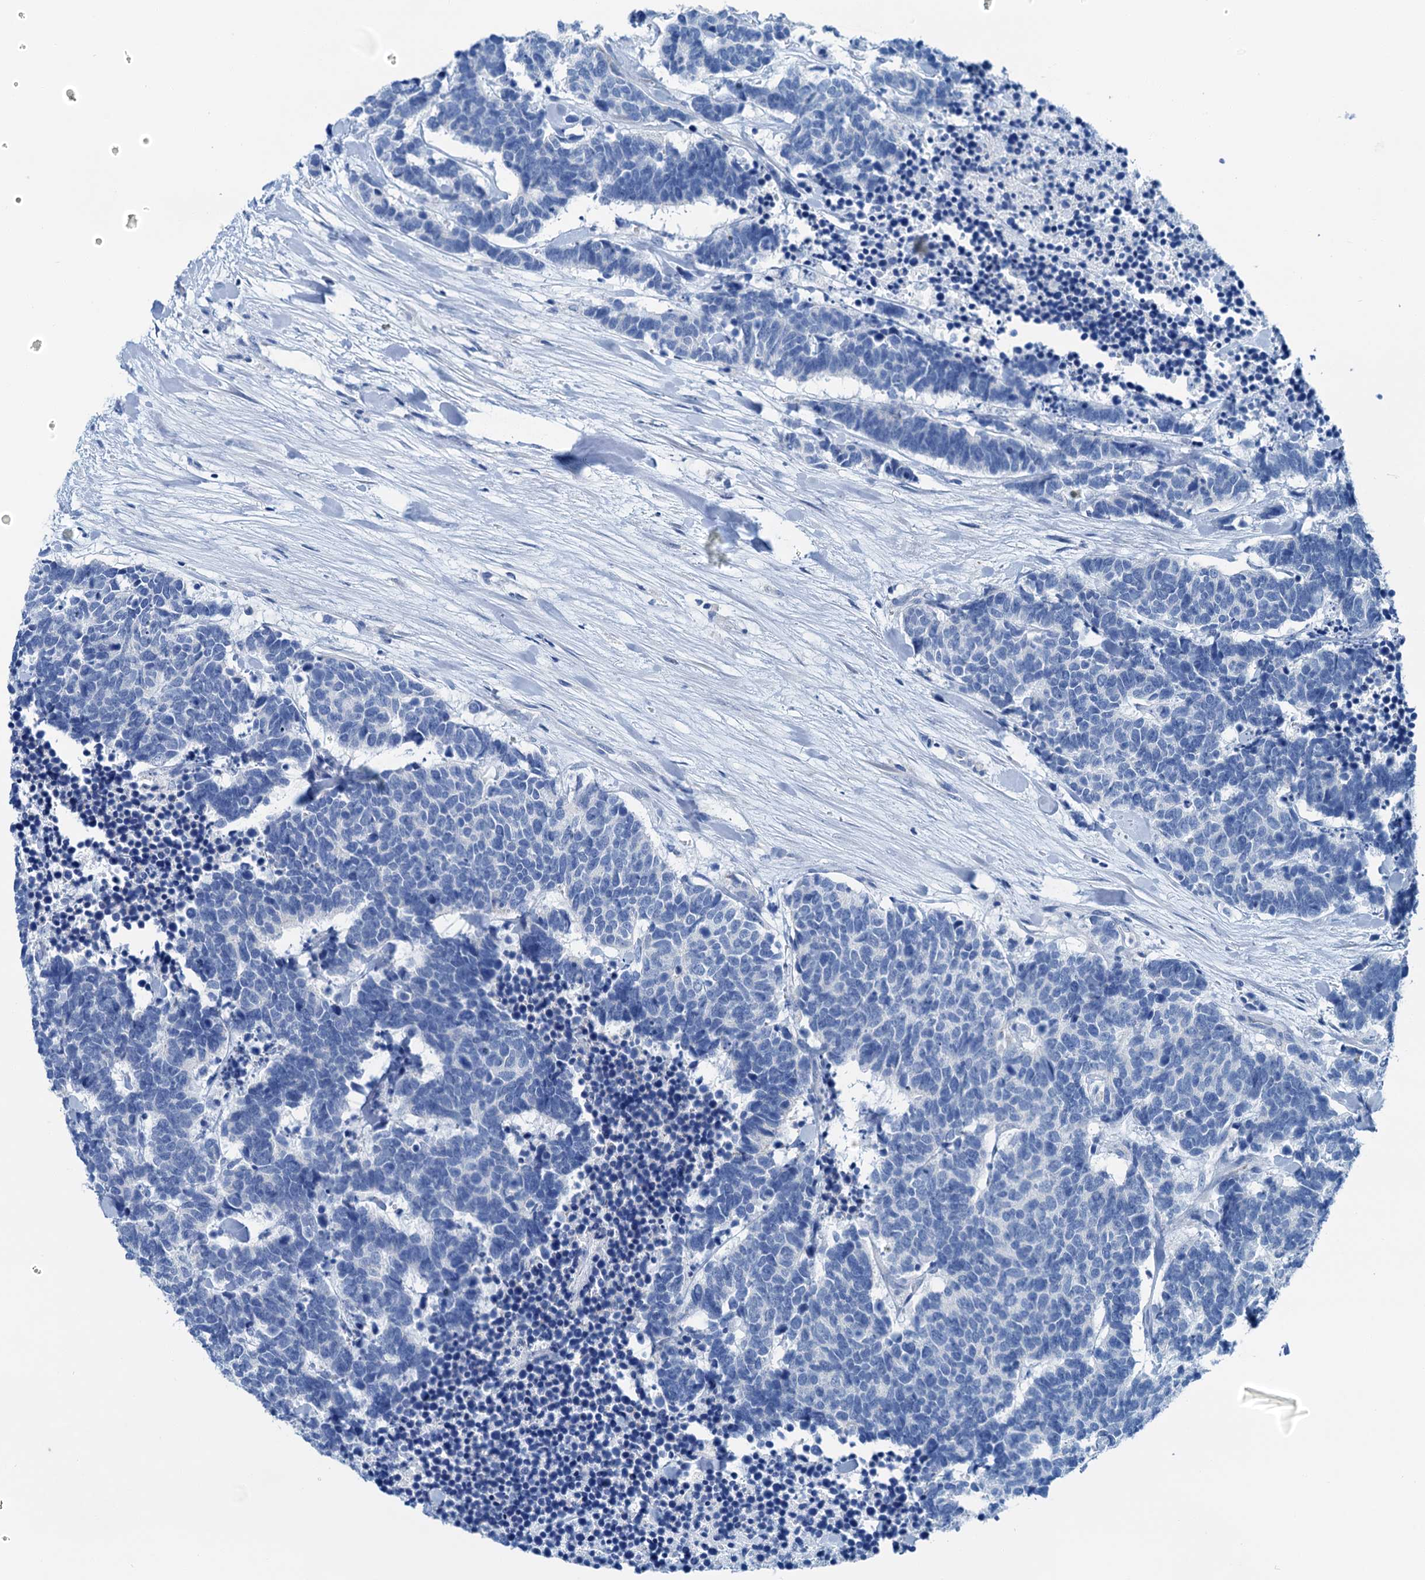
{"staining": {"intensity": "negative", "quantity": "none", "location": "none"}, "tissue": "carcinoid", "cell_type": "Tumor cells", "image_type": "cancer", "snomed": [{"axis": "morphology", "description": "Carcinoma, NOS"}, {"axis": "morphology", "description": "Carcinoid, malignant, NOS"}, {"axis": "topography", "description": "Urinary bladder"}], "caption": "DAB immunohistochemical staining of human carcinoid demonstrates no significant expression in tumor cells.", "gene": "KNDC1", "patient": {"sex": "male", "age": 57}}